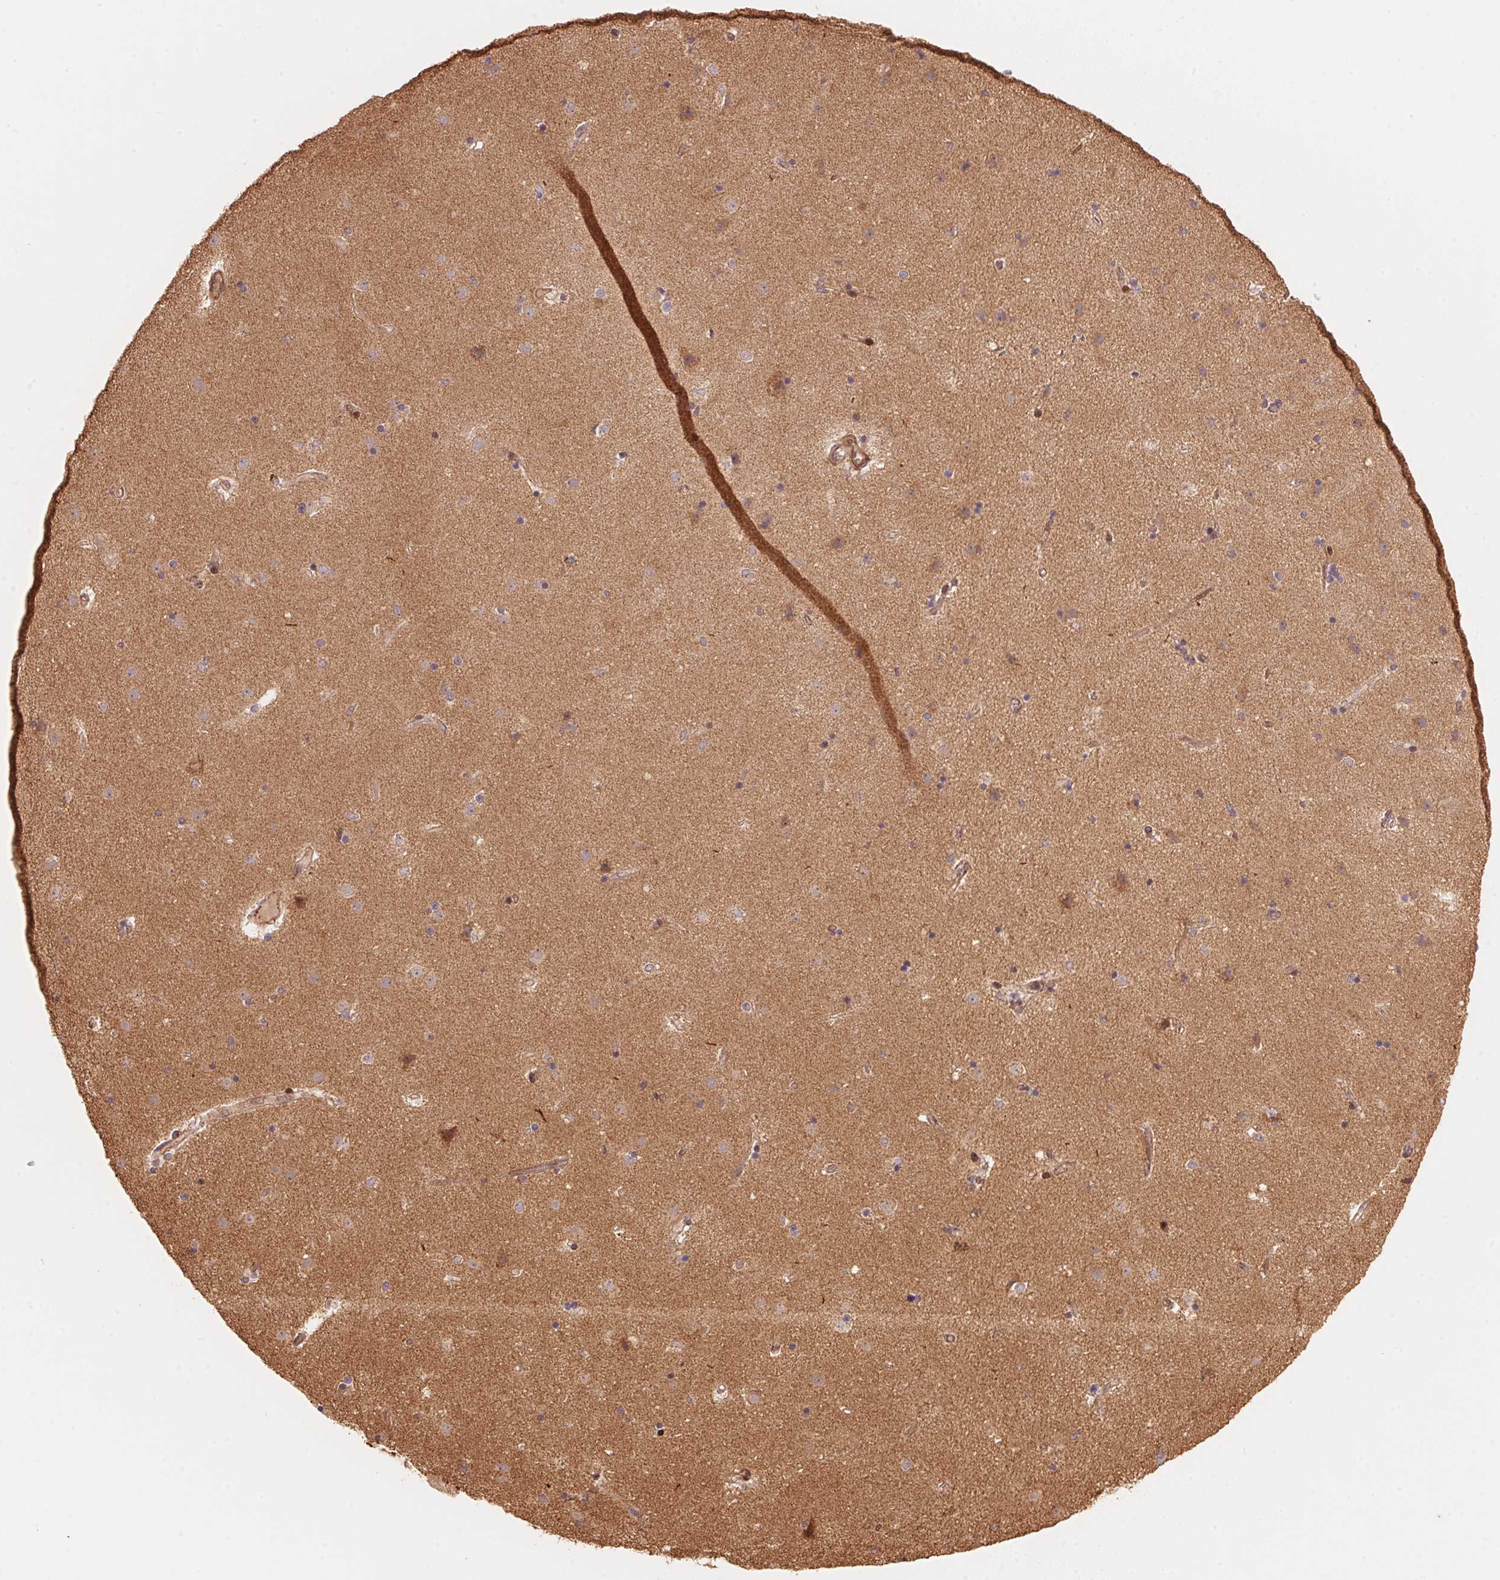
{"staining": {"intensity": "weak", "quantity": "<25%", "location": "cytoplasmic/membranous"}, "tissue": "caudate", "cell_type": "Glial cells", "image_type": "normal", "snomed": [{"axis": "morphology", "description": "Normal tissue, NOS"}, {"axis": "topography", "description": "Lateral ventricle wall"}], "caption": "This histopathology image is of benign caudate stained with immunohistochemistry to label a protein in brown with the nuclei are counter-stained blue. There is no positivity in glial cells.", "gene": "TNIP2", "patient": {"sex": "female", "age": 71}}